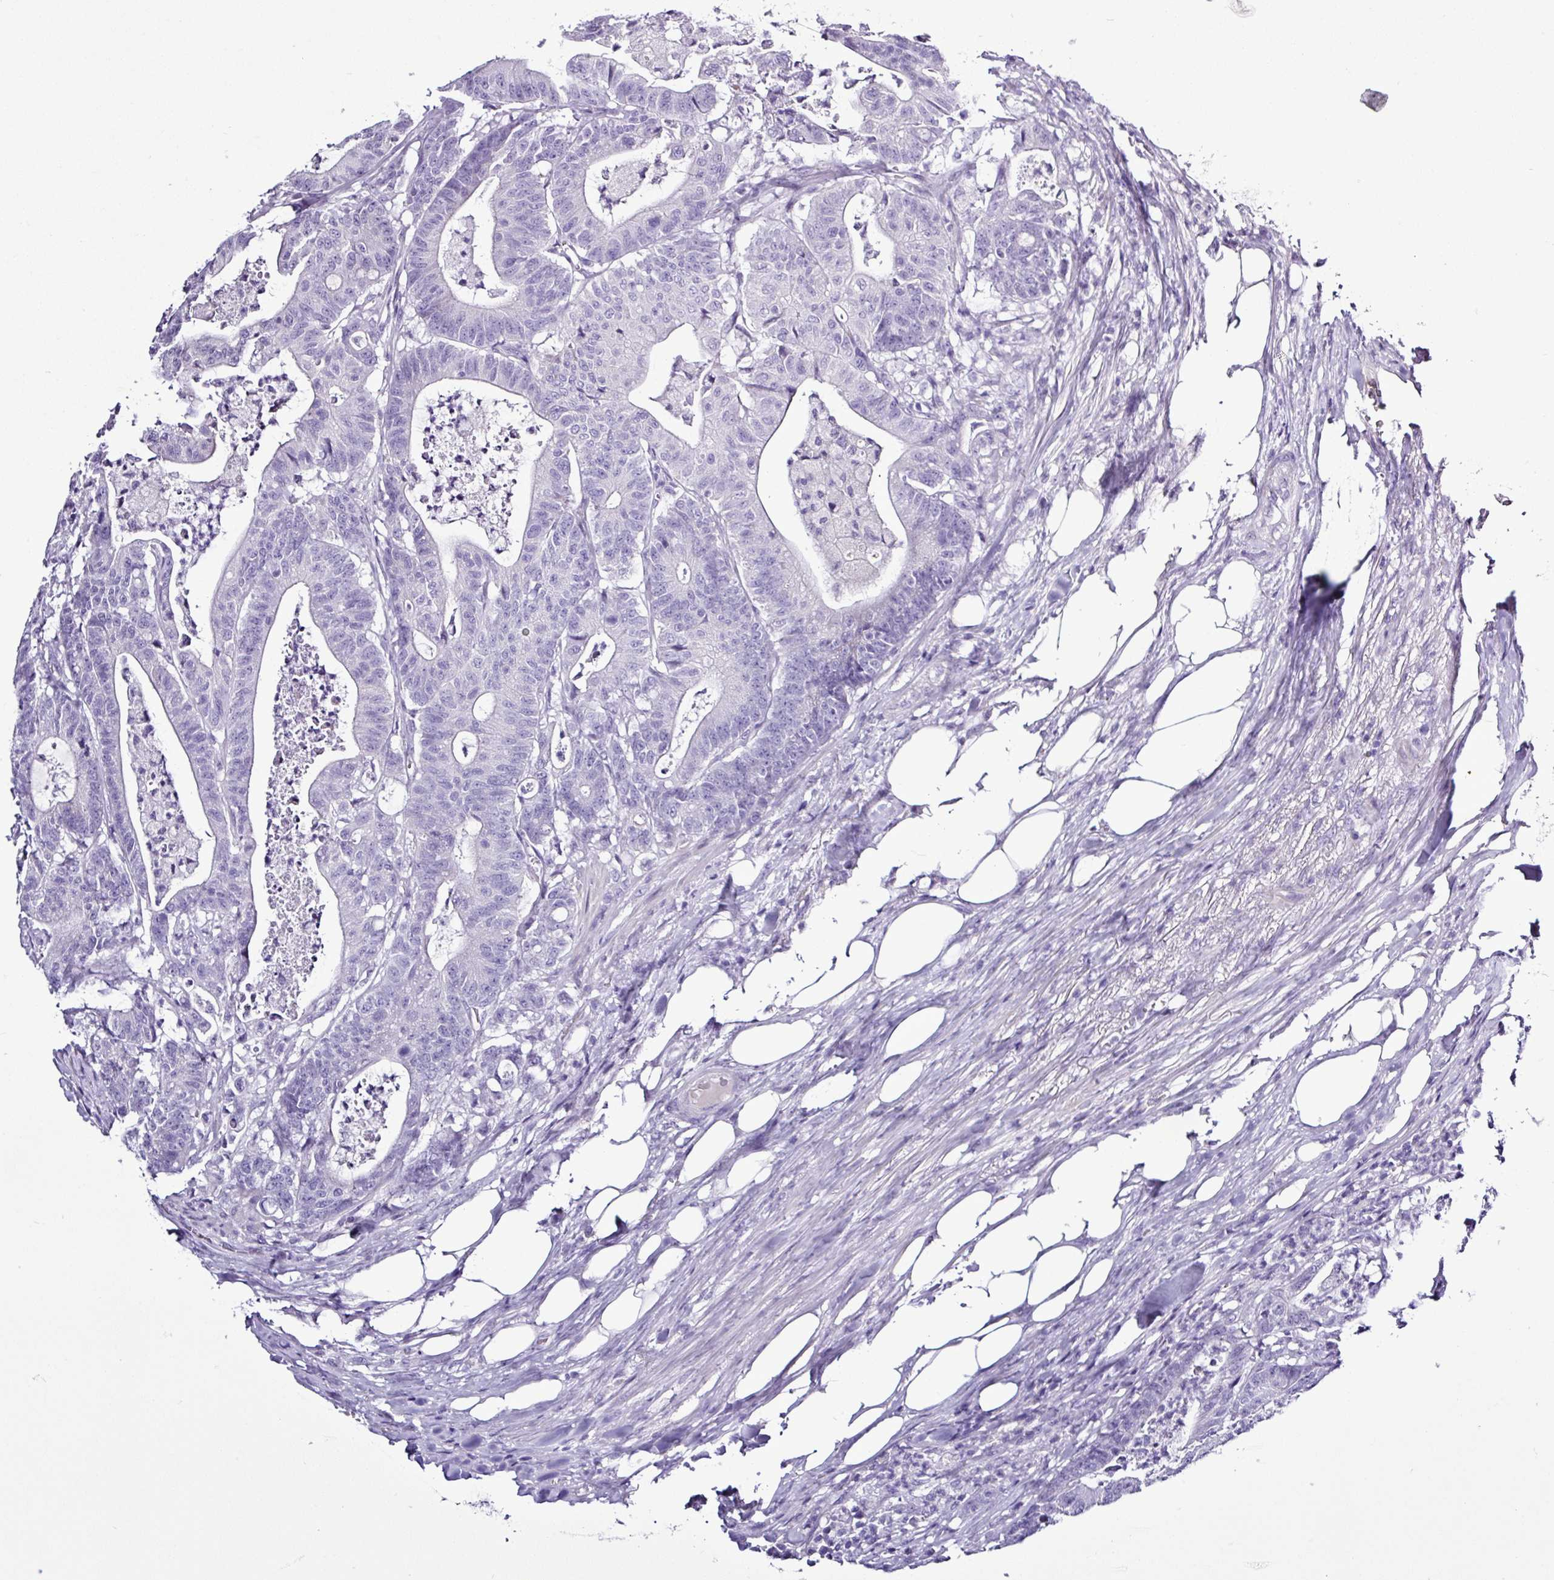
{"staining": {"intensity": "negative", "quantity": "none", "location": "none"}, "tissue": "colorectal cancer", "cell_type": "Tumor cells", "image_type": "cancer", "snomed": [{"axis": "morphology", "description": "Adenocarcinoma, NOS"}, {"axis": "topography", "description": "Colon"}], "caption": "High magnification brightfield microscopy of colorectal cancer stained with DAB (3,3'-diaminobenzidine) (brown) and counterstained with hematoxylin (blue): tumor cells show no significant staining.", "gene": "ALDH3A1", "patient": {"sex": "female", "age": 84}}